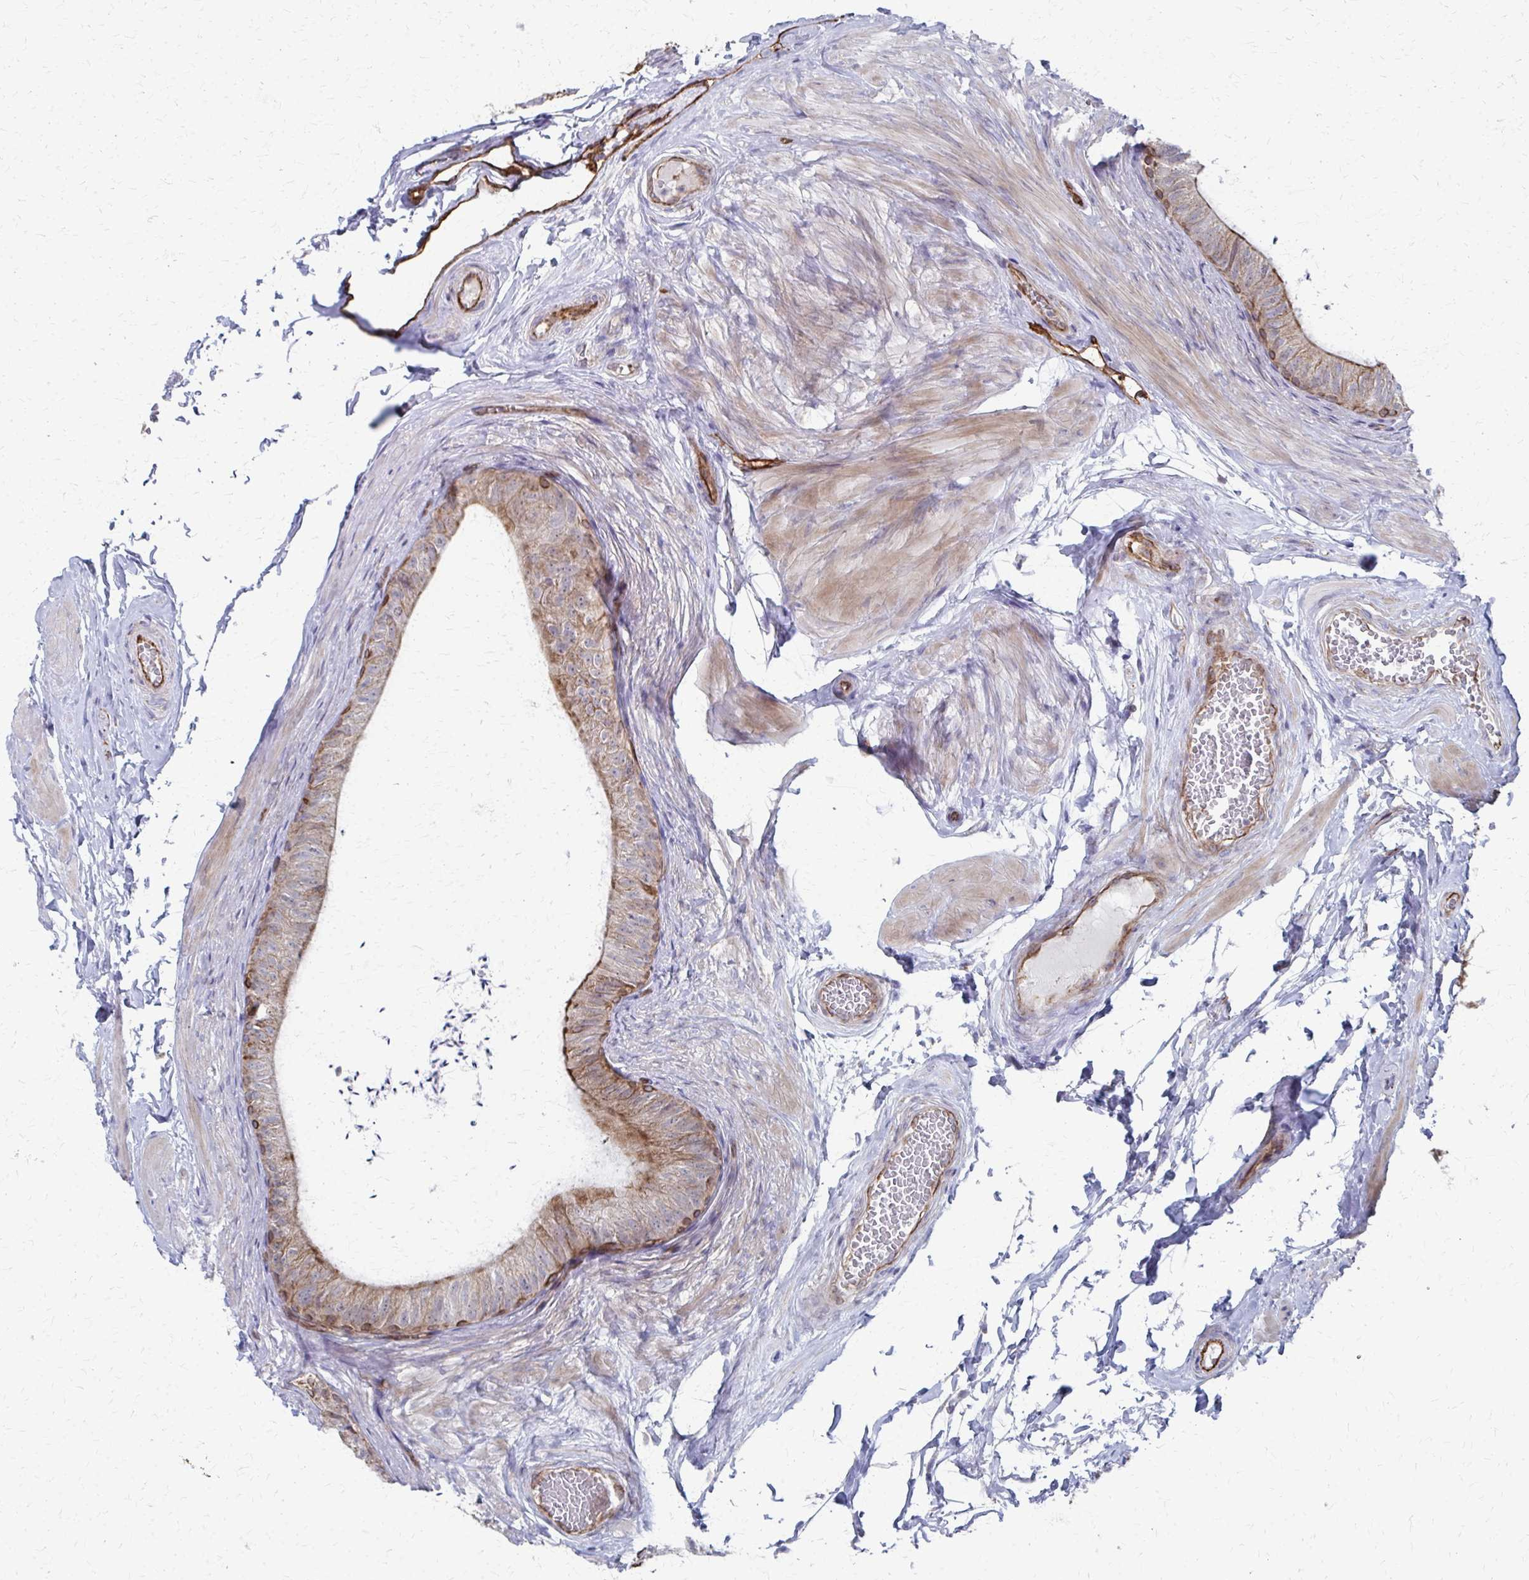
{"staining": {"intensity": "moderate", "quantity": "25%-75%", "location": "cytoplasmic/membranous"}, "tissue": "epididymis", "cell_type": "Glandular cells", "image_type": "normal", "snomed": [{"axis": "morphology", "description": "Normal tissue, NOS"}, {"axis": "topography", "description": "Epididymis, spermatic cord, NOS"}, {"axis": "topography", "description": "Epididymis"}, {"axis": "topography", "description": "Peripheral nerve tissue"}], "caption": "Protein staining reveals moderate cytoplasmic/membranous positivity in about 25%-75% of glandular cells in normal epididymis.", "gene": "FAHD1", "patient": {"sex": "male", "age": 29}}